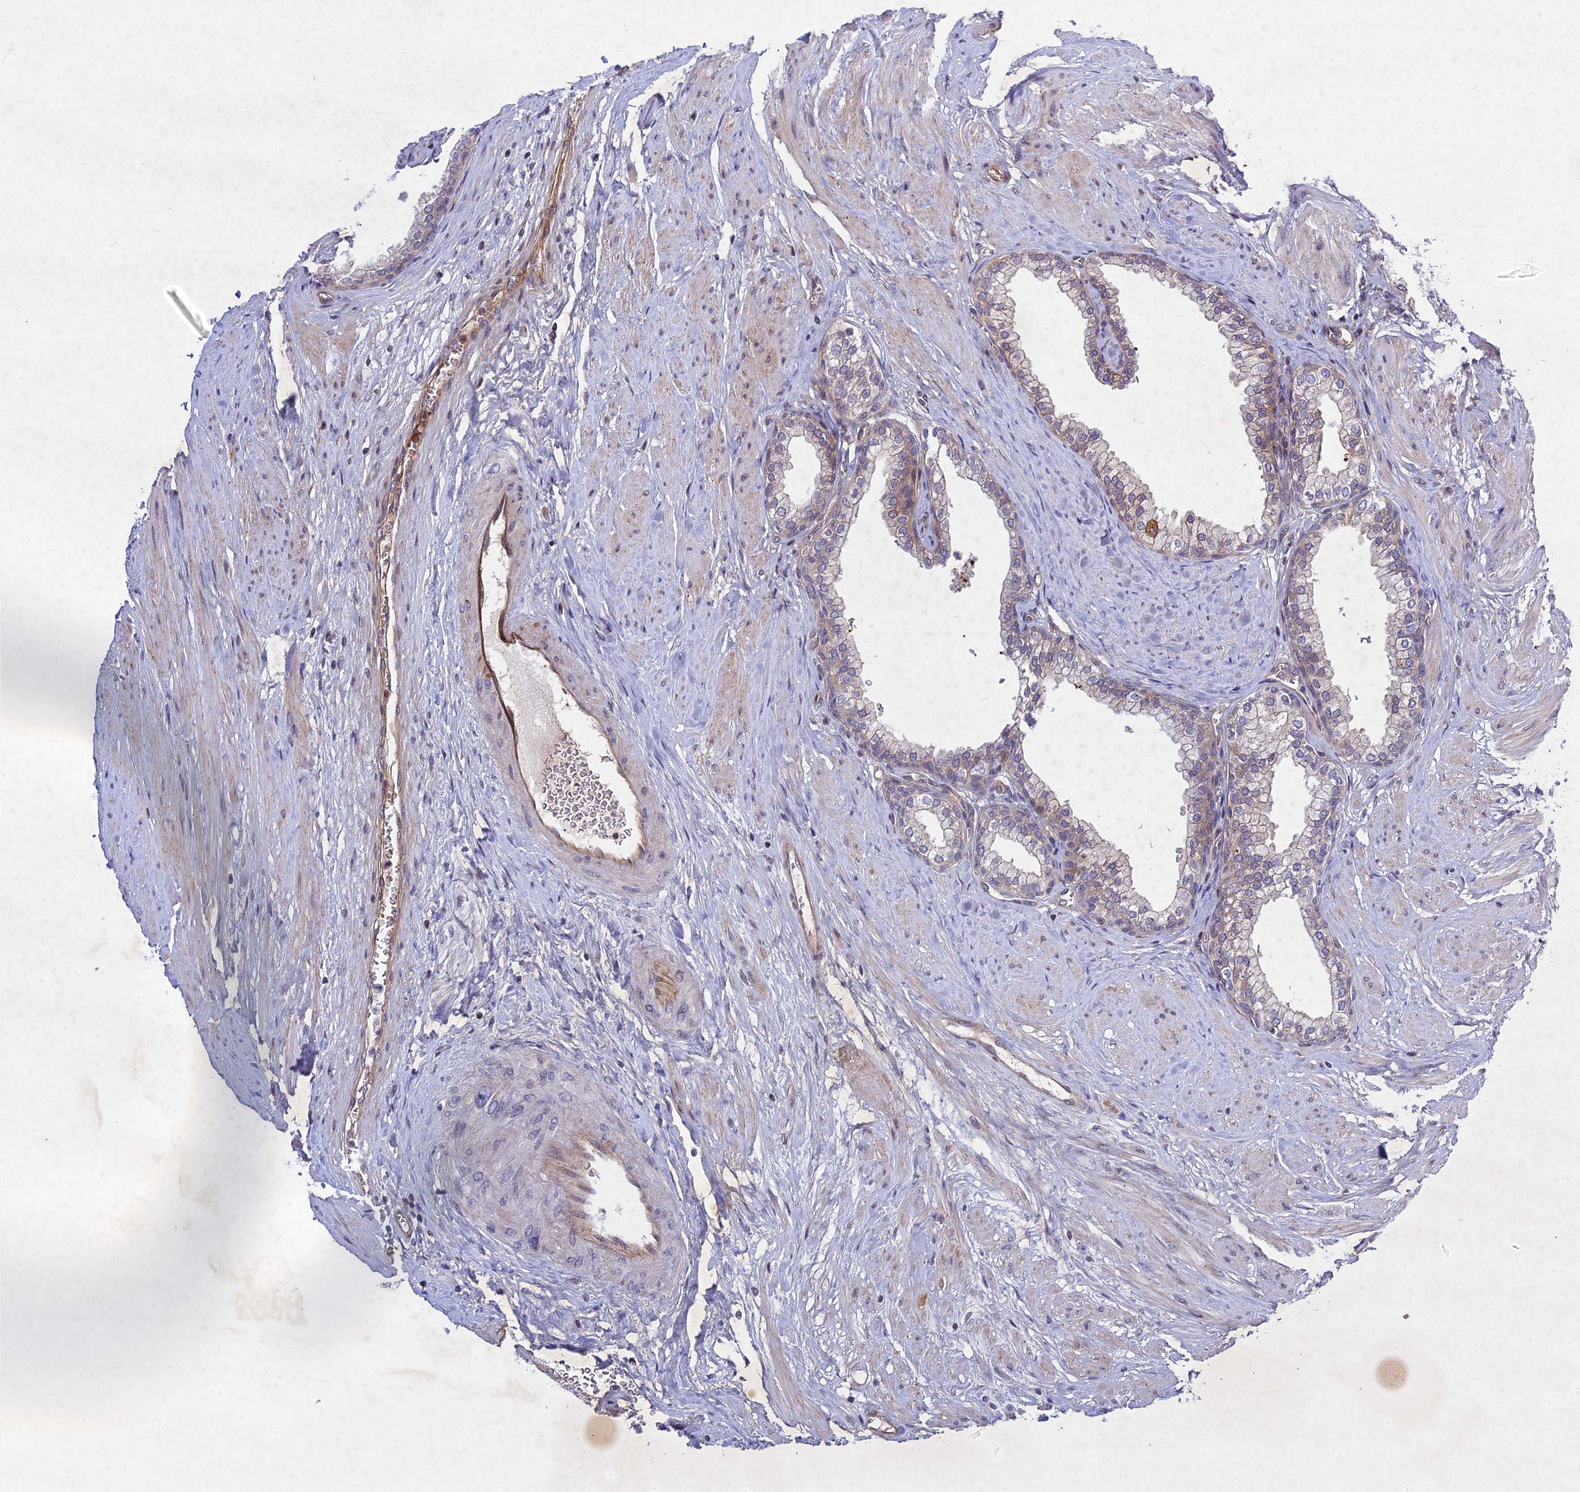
{"staining": {"intensity": "weak", "quantity": "25%-75%", "location": "cytoplasmic/membranous"}, "tissue": "prostate", "cell_type": "Glandular cells", "image_type": "normal", "snomed": [{"axis": "morphology", "description": "Normal tissue, NOS"}, {"axis": "morphology", "description": "Urothelial carcinoma, Low grade"}, {"axis": "topography", "description": "Urinary bladder"}, {"axis": "topography", "description": "Prostate"}], "caption": "A histopathology image showing weak cytoplasmic/membranous positivity in approximately 25%-75% of glandular cells in normal prostate, as visualized by brown immunohistochemical staining.", "gene": "PTHLH", "patient": {"sex": "male", "age": 60}}